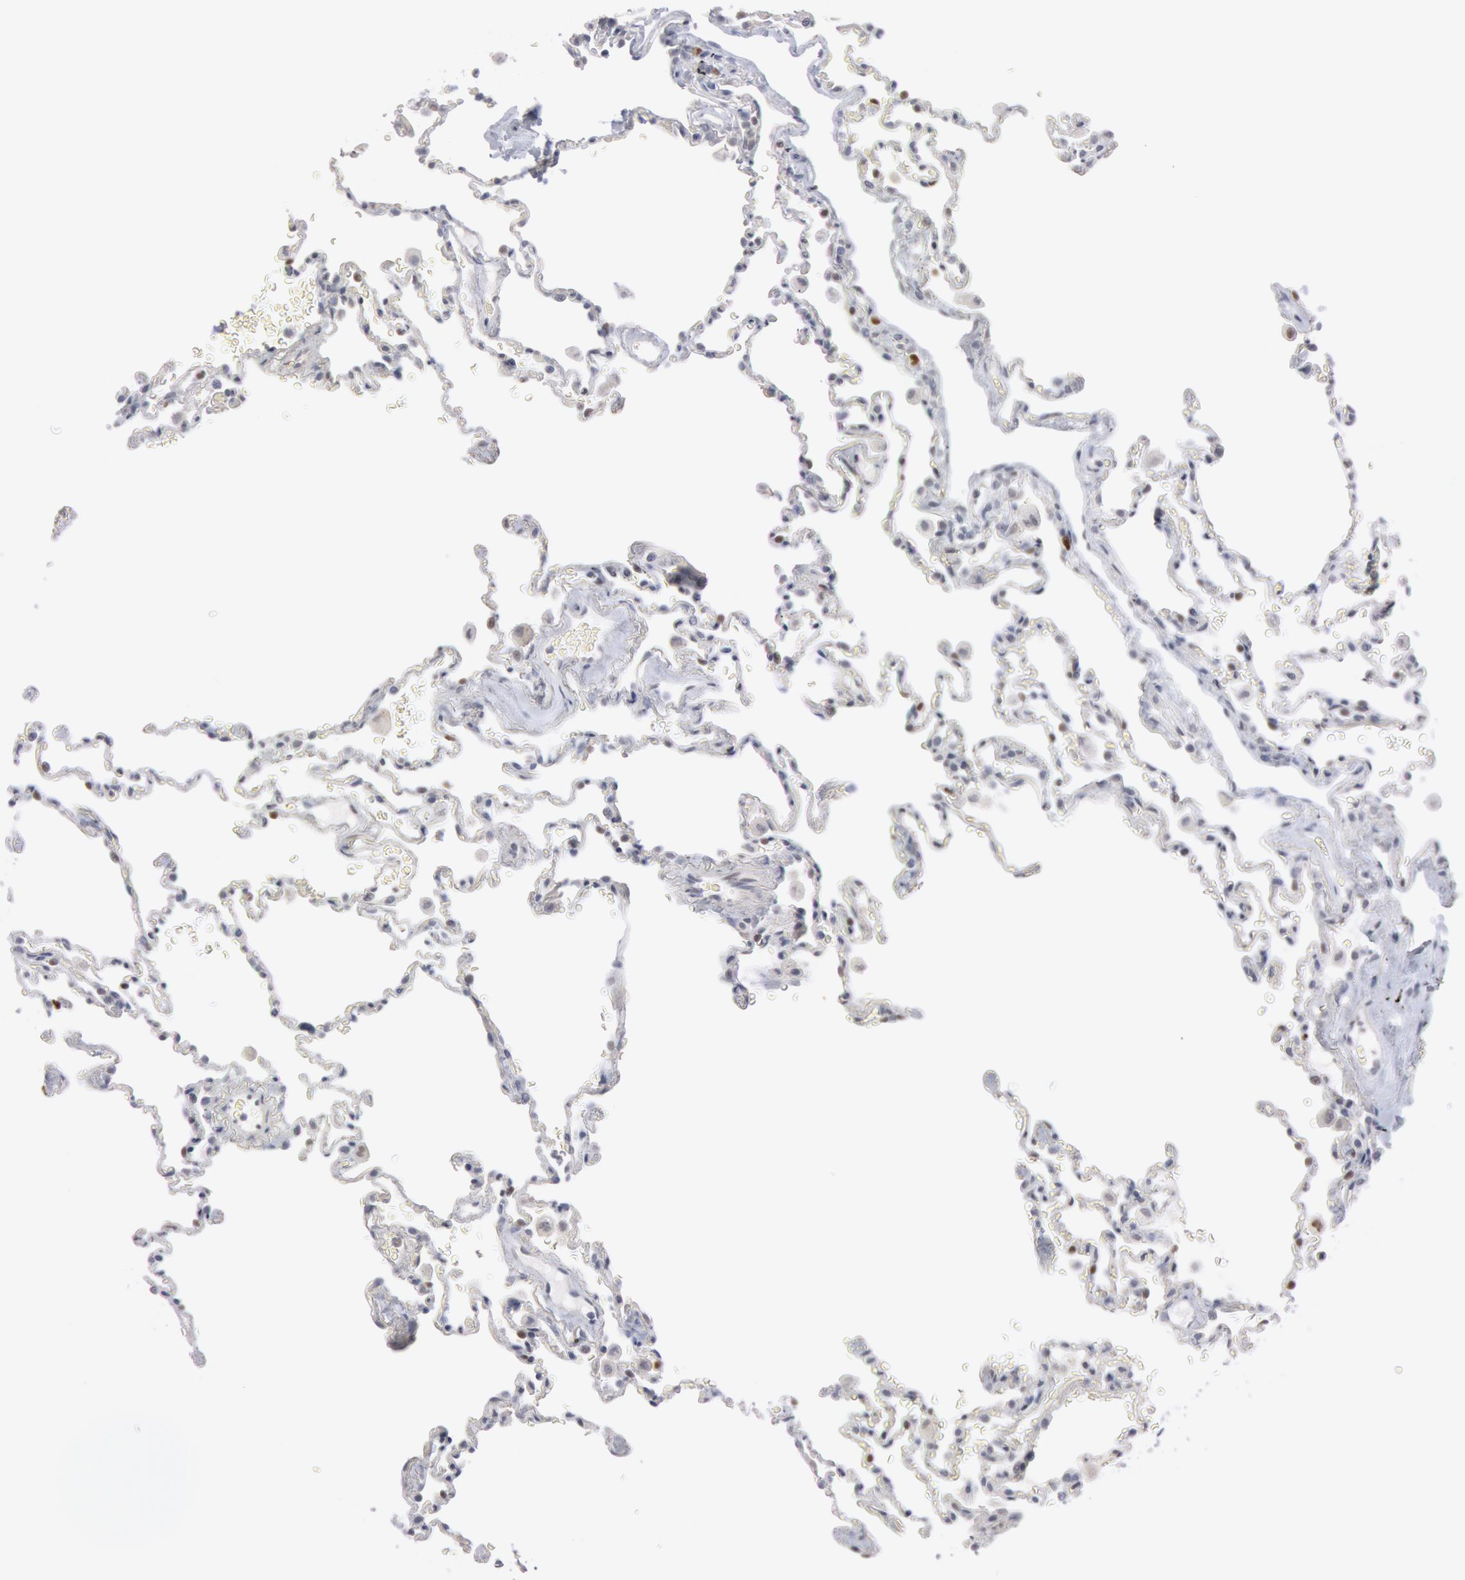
{"staining": {"intensity": "weak", "quantity": "<25%", "location": "none"}, "tissue": "lung", "cell_type": "Alveolar cells", "image_type": "normal", "snomed": [{"axis": "morphology", "description": "Normal tissue, NOS"}, {"axis": "topography", "description": "Lung"}], "caption": "DAB (3,3'-diaminobenzidine) immunohistochemical staining of benign human lung displays no significant positivity in alveolar cells.", "gene": "WDHD1", "patient": {"sex": "male", "age": 59}}